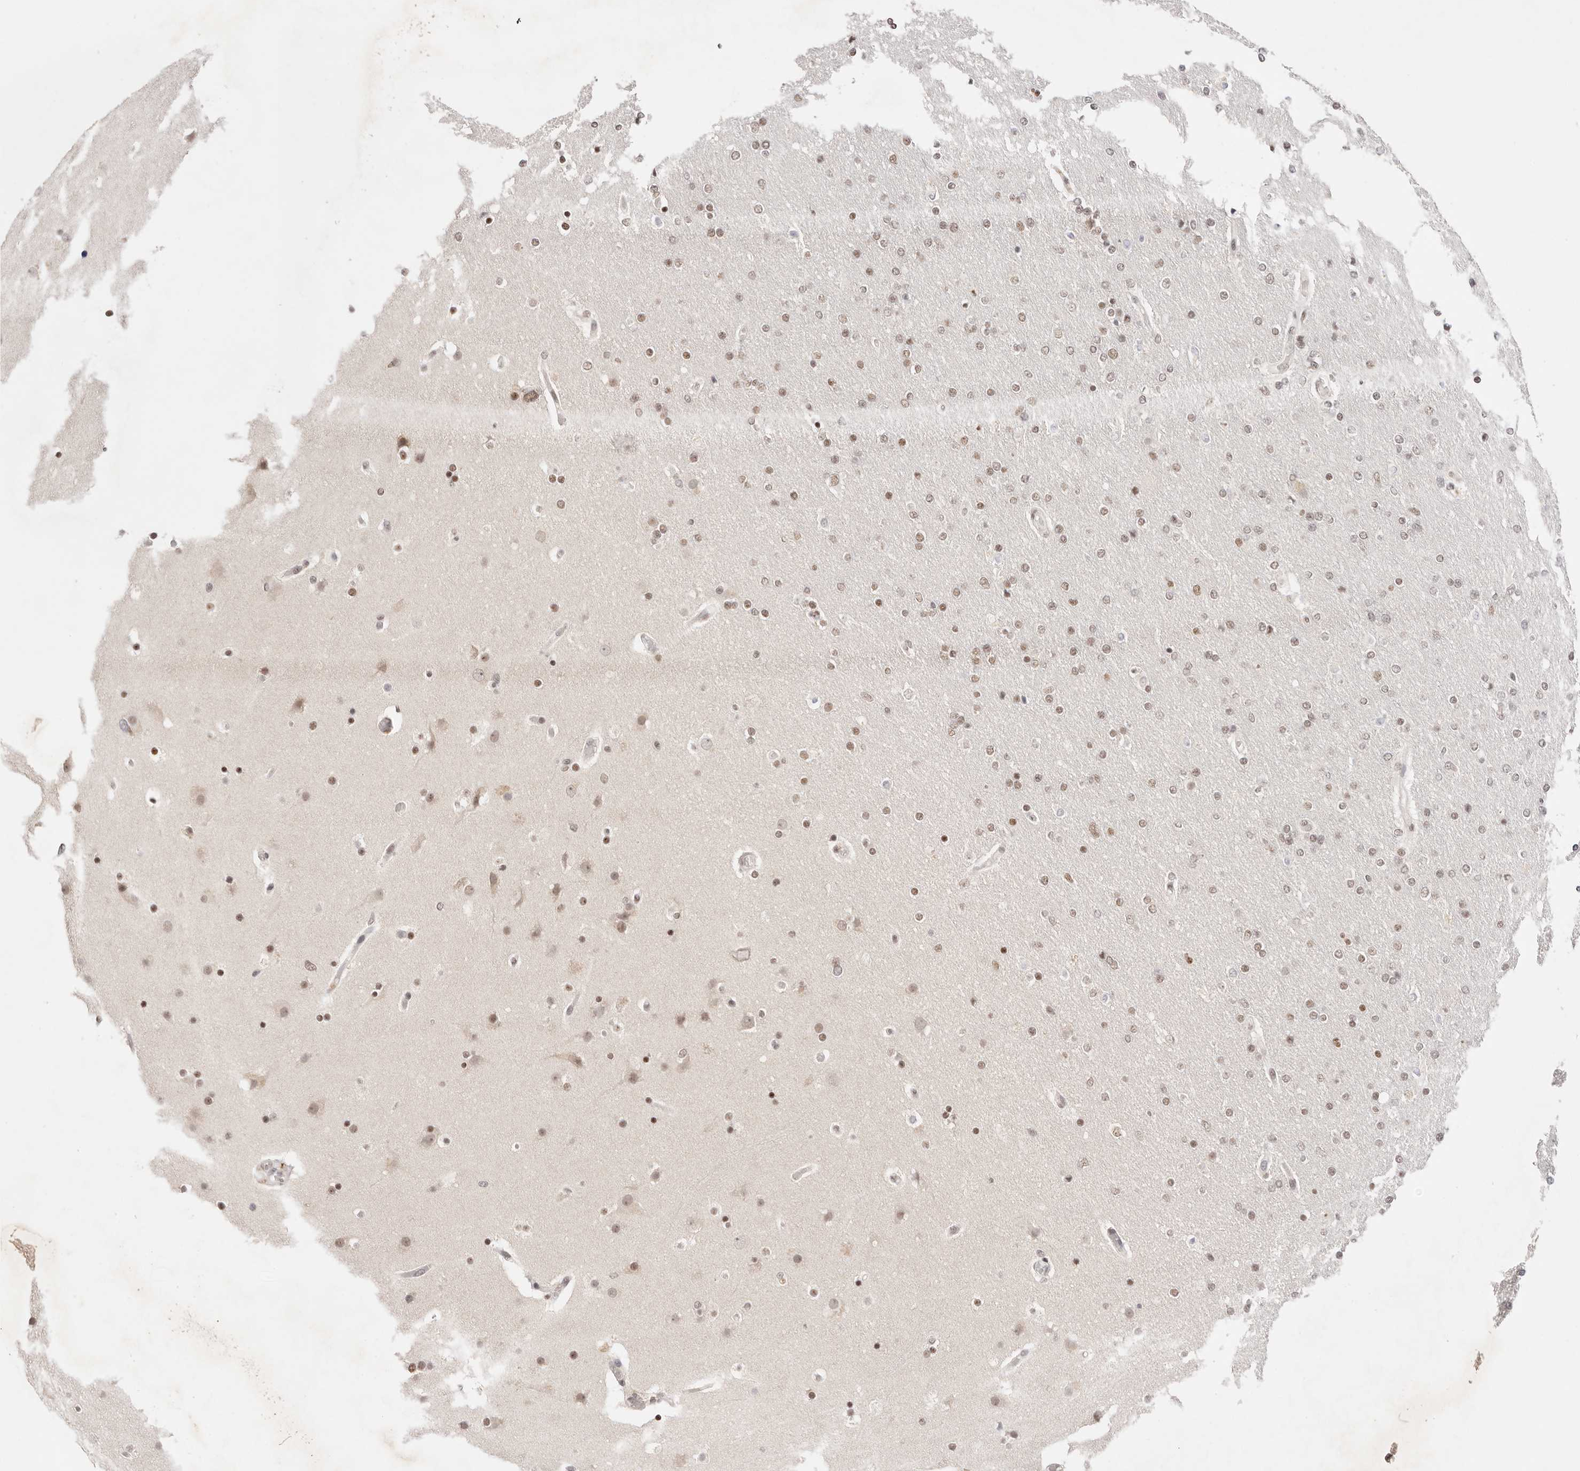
{"staining": {"intensity": "weak", "quantity": ">75%", "location": "nuclear"}, "tissue": "glioma", "cell_type": "Tumor cells", "image_type": "cancer", "snomed": [{"axis": "morphology", "description": "Glioma, malignant, High grade"}, {"axis": "topography", "description": "Cerebral cortex"}], "caption": "Immunohistochemical staining of human malignant glioma (high-grade) displays low levels of weak nuclear protein staining in approximately >75% of tumor cells. The protein of interest is shown in brown color, while the nuclei are stained blue.", "gene": "RFC3", "patient": {"sex": "female", "age": 36}}